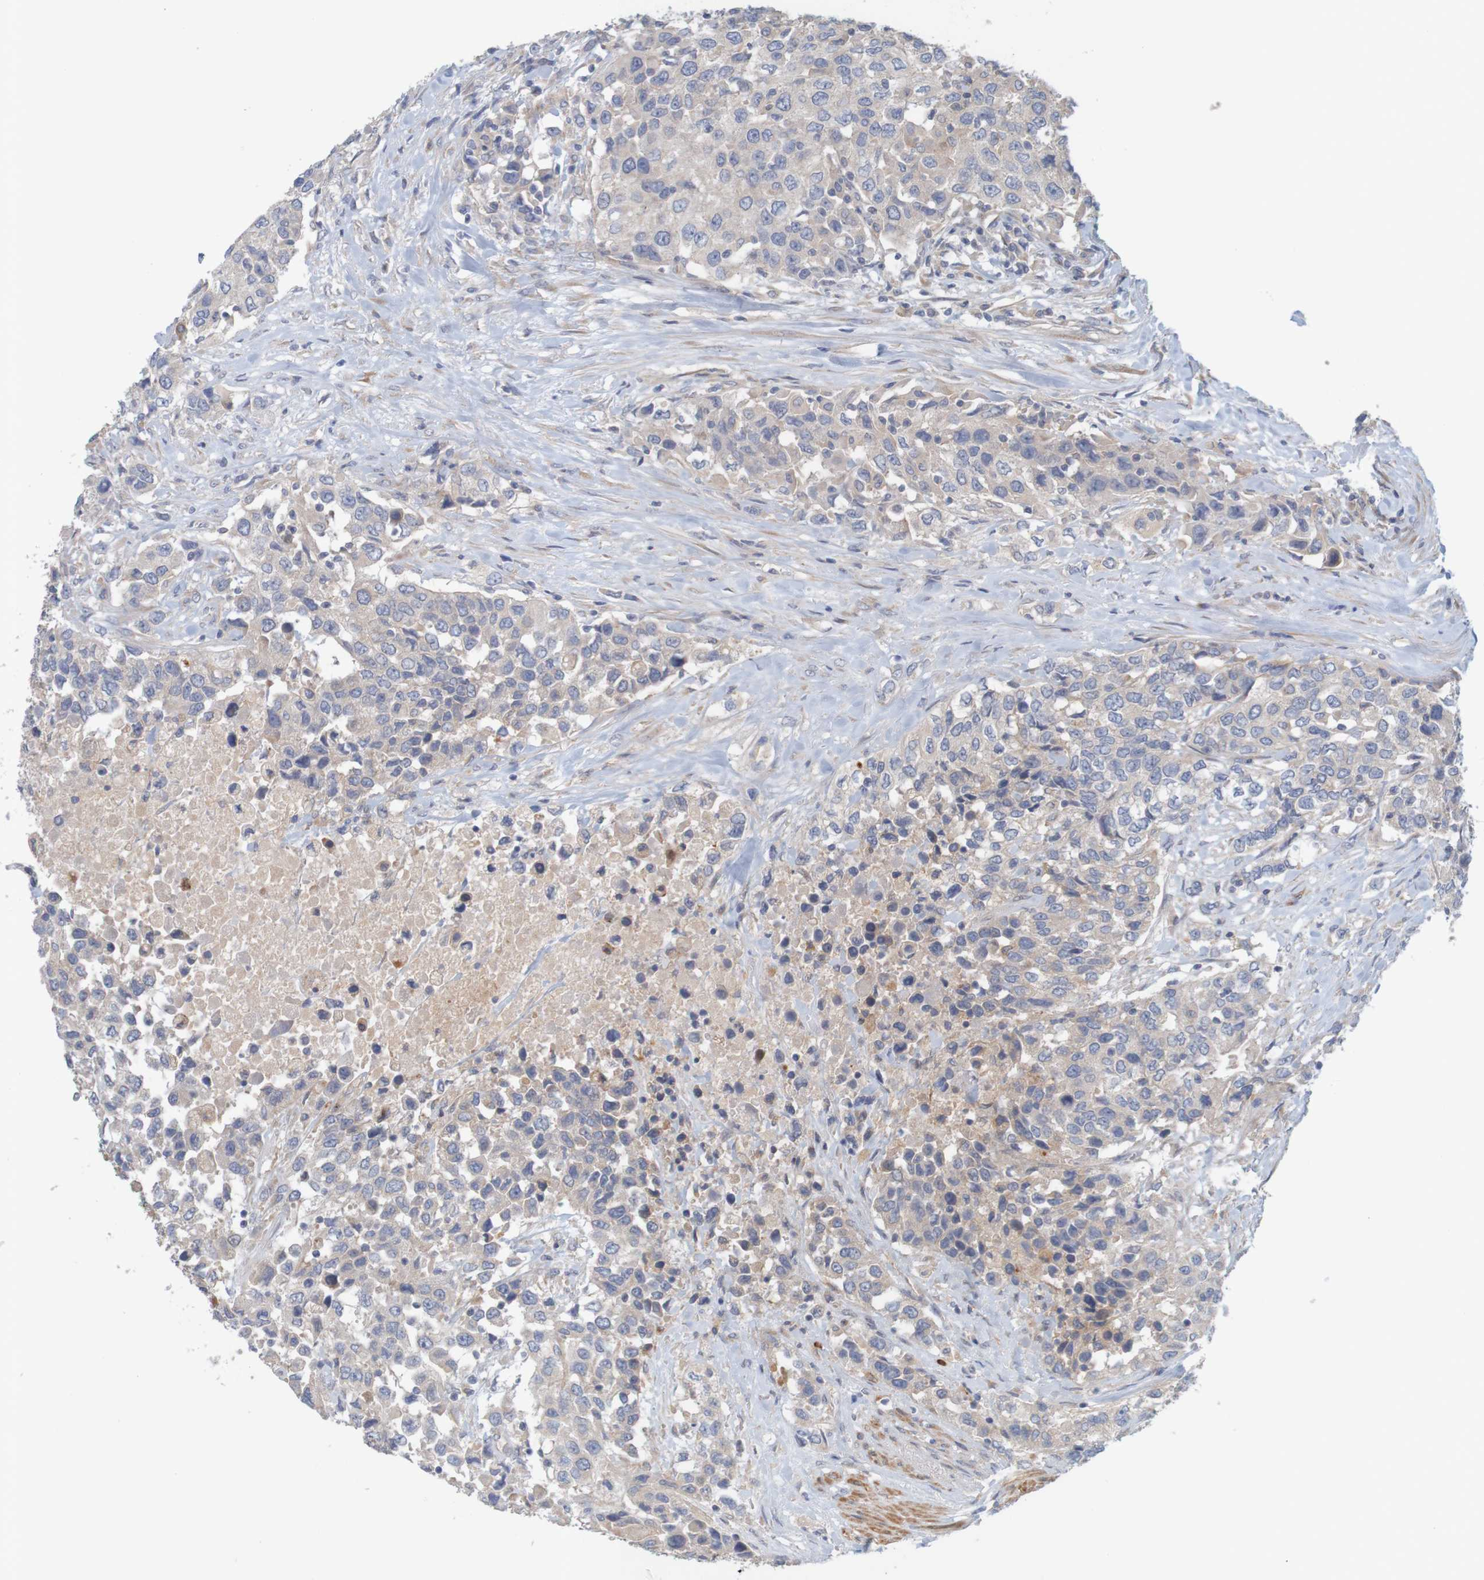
{"staining": {"intensity": "weak", "quantity": "<25%", "location": "cytoplasmic/membranous"}, "tissue": "urothelial cancer", "cell_type": "Tumor cells", "image_type": "cancer", "snomed": [{"axis": "morphology", "description": "Urothelial carcinoma, High grade"}, {"axis": "topography", "description": "Urinary bladder"}], "caption": "There is no significant staining in tumor cells of urothelial carcinoma (high-grade). Brightfield microscopy of IHC stained with DAB (brown) and hematoxylin (blue), captured at high magnification.", "gene": "KRT23", "patient": {"sex": "female", "age": 80}}